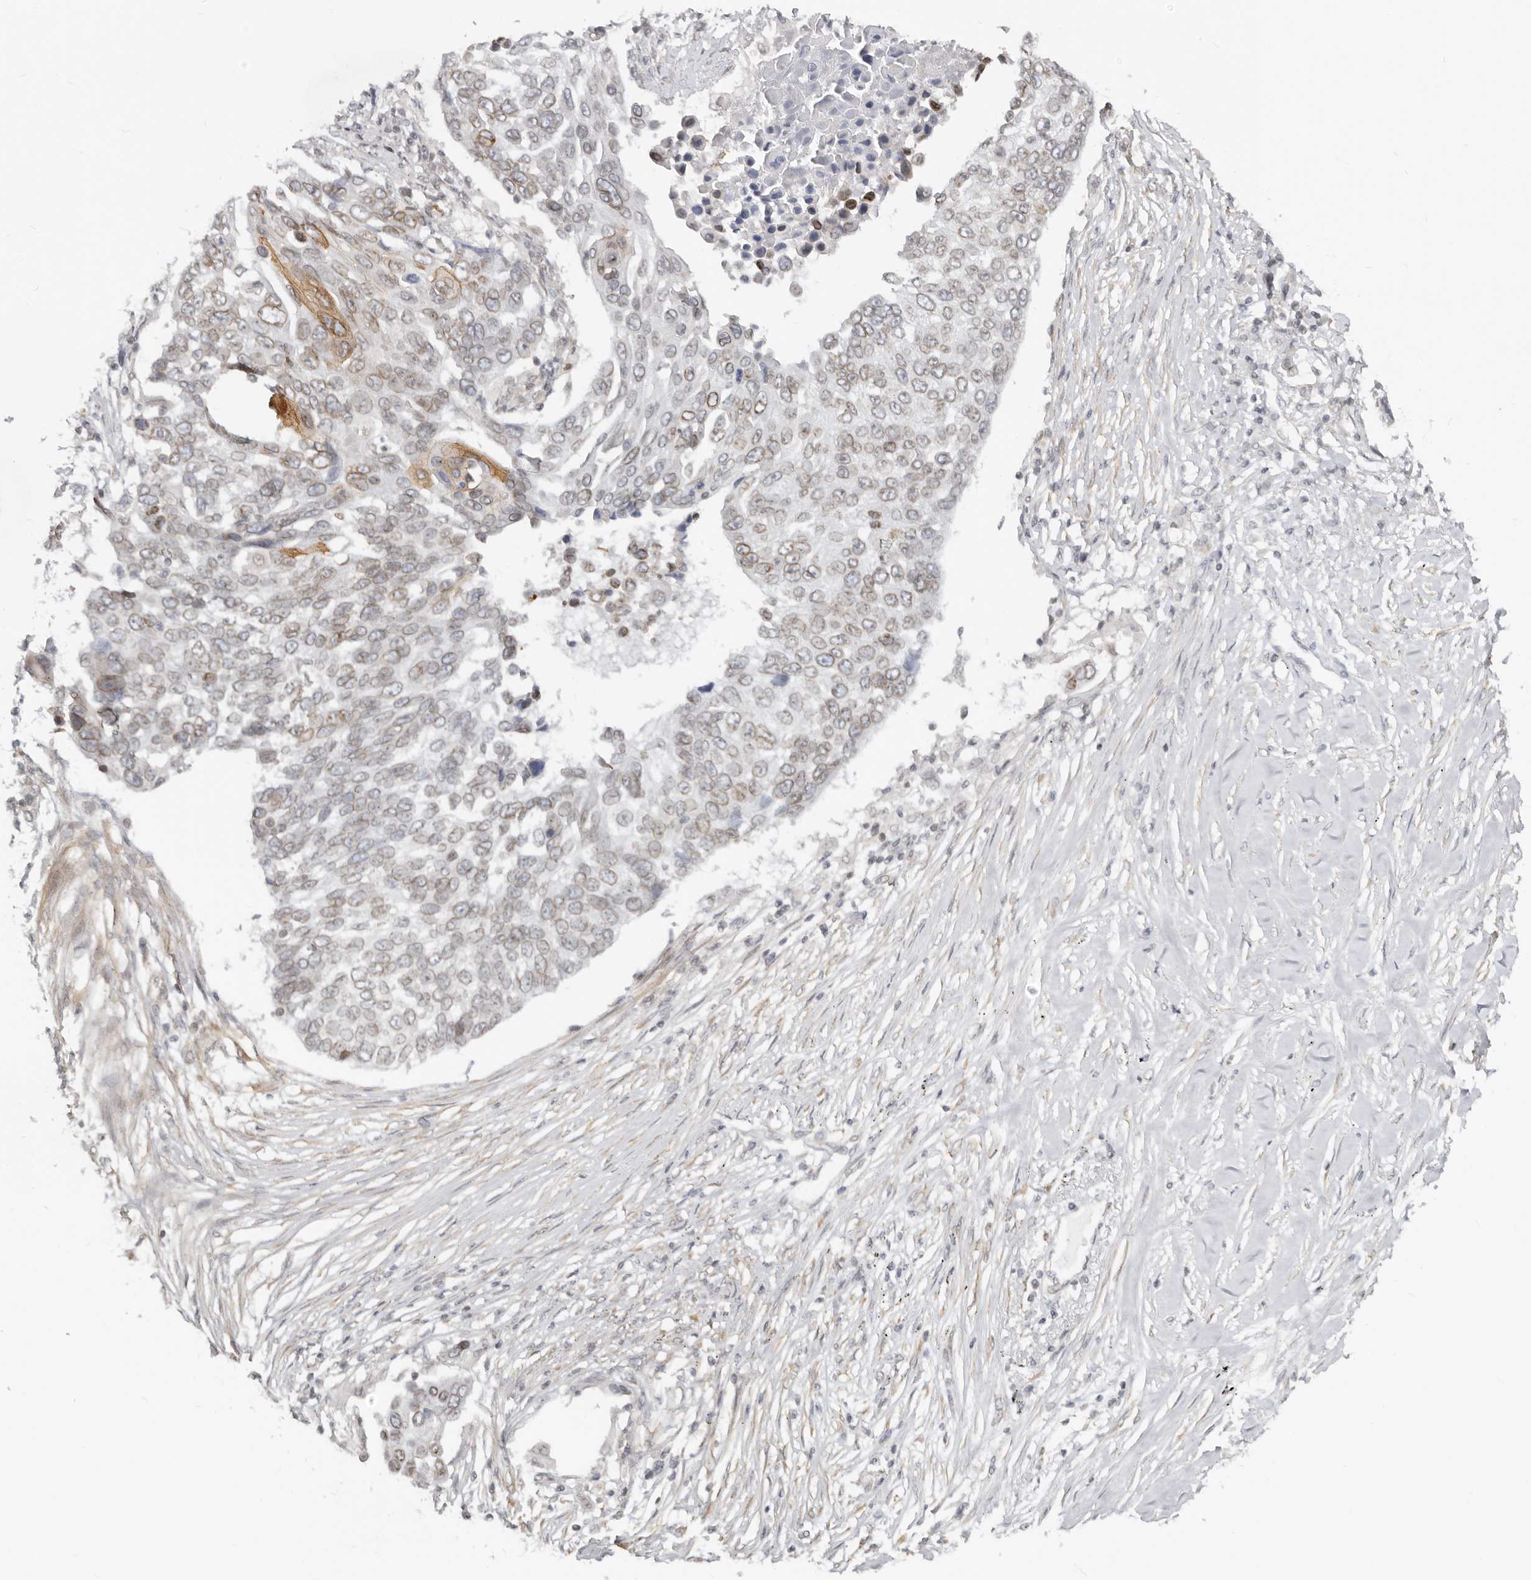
{"staining": {"intensity": "weak", "quantity": "<25%", "location": "cytoplasmic/membranous"}, "tissue": "lung cancer", "cell_type": "Tumor cells", "image_type": "cancer", "snomed": [{"axis": "morphology", "description": "Squamous cell carcinoma, NOS"}, {"axis": "topography", "description": "Lung"}], "caption": "Squamous cell carcinoma (lung) was stained to show a protein in brown. There is no significant positivity in tumor cells.", "gene": "NUP153", "patient": {"sex": "male", "age": 66}}